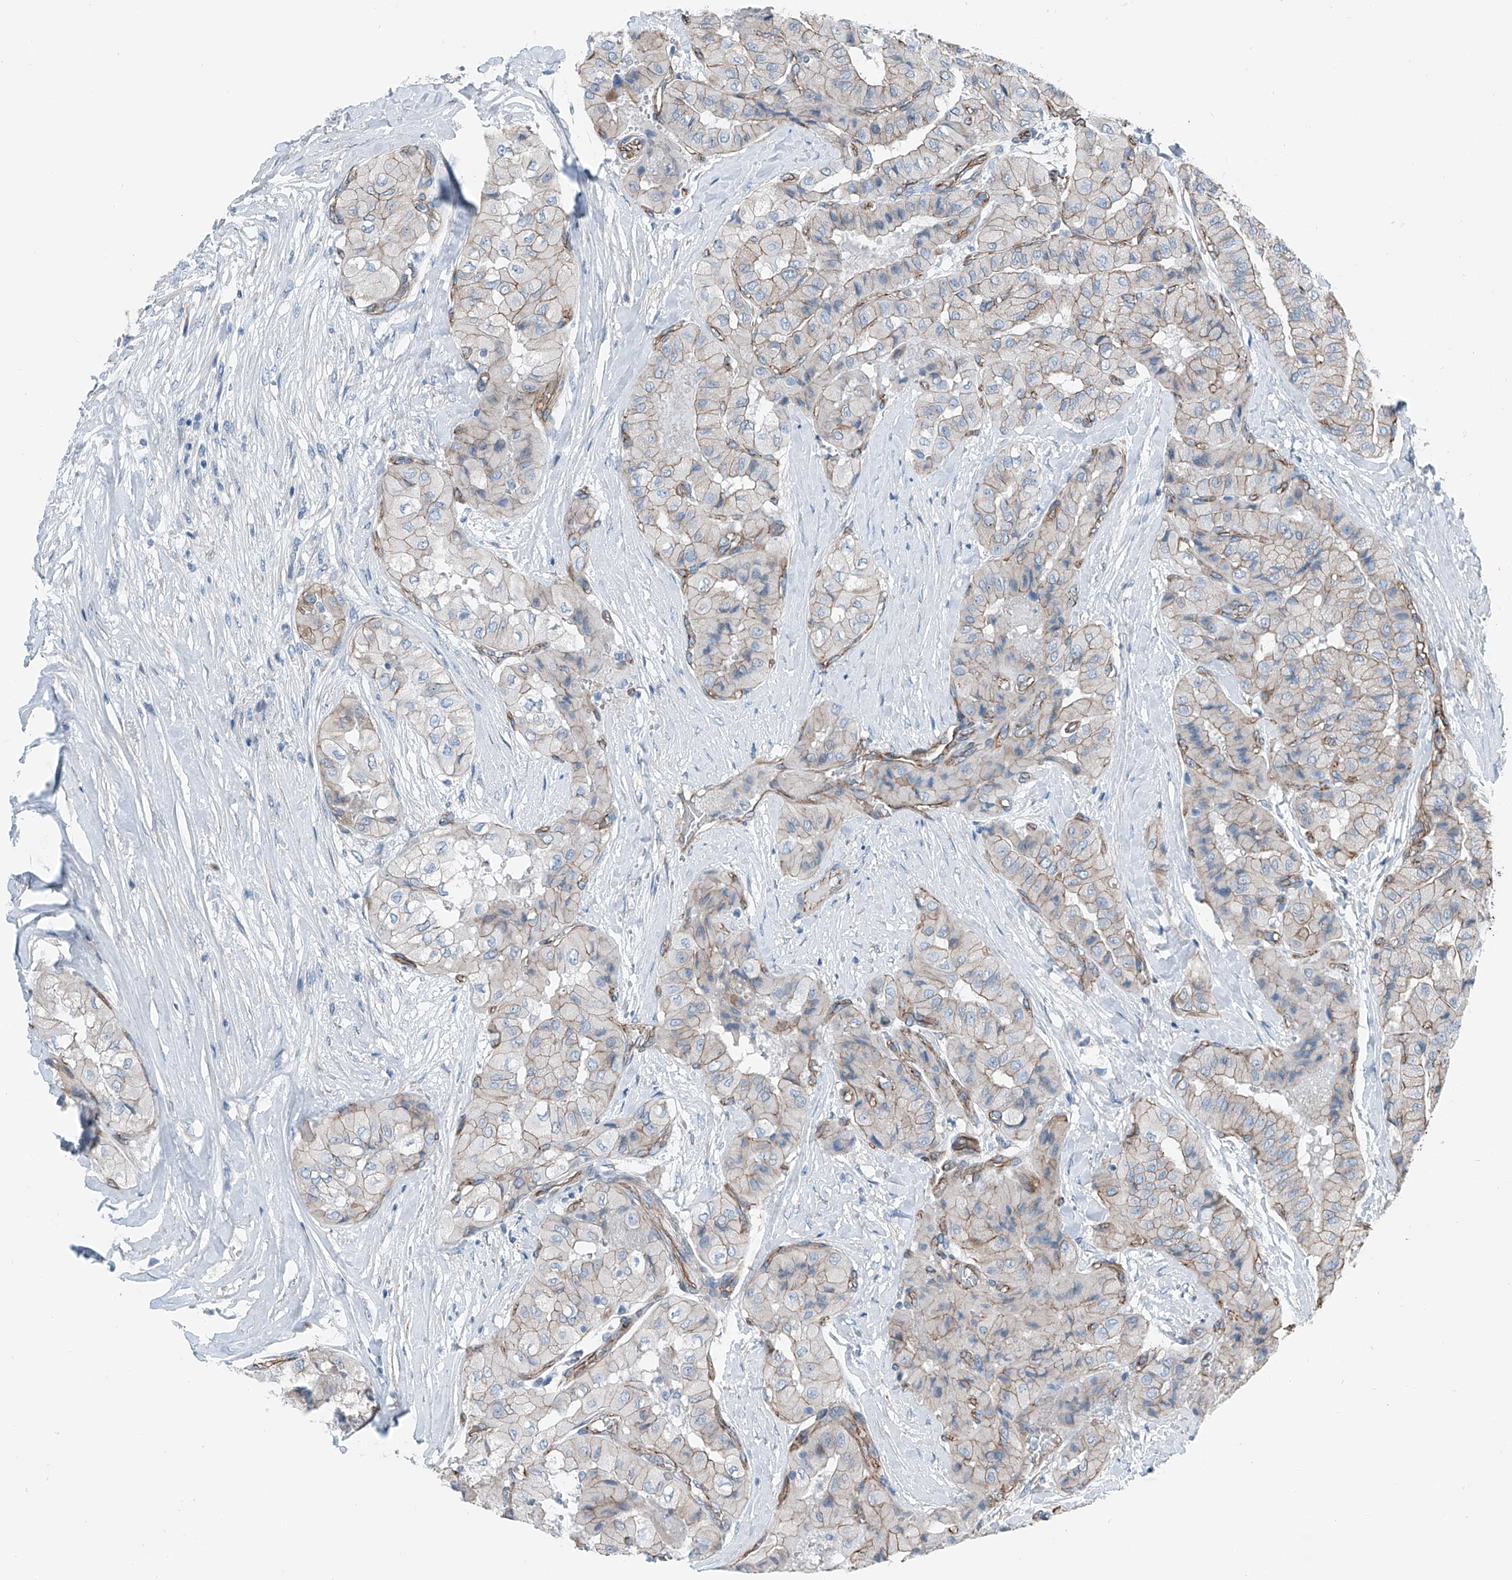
{"staining": {"intensity": "weak", "quantity": "25%-75%", "location": "cytoplasmic/membranous"}, "tissue": "thyroid cancer", "cell_type": "Tumor cells", "image_type": "cancer", "snomed": [{"axis": "morphology", "description": "Papillary adenocarcinoma, NOS"}, {"axis": "topography", "description": "Thyroid gland"}], "caption": "Tumor cells exhibit weak cytoplasmic/membranous positivity in approximately 25%-75% of cells in thyroid cancer (papillary adenocarcinoma).", "gene": "THEMIS2", "patient": {"sex": "female", "age": 59}}